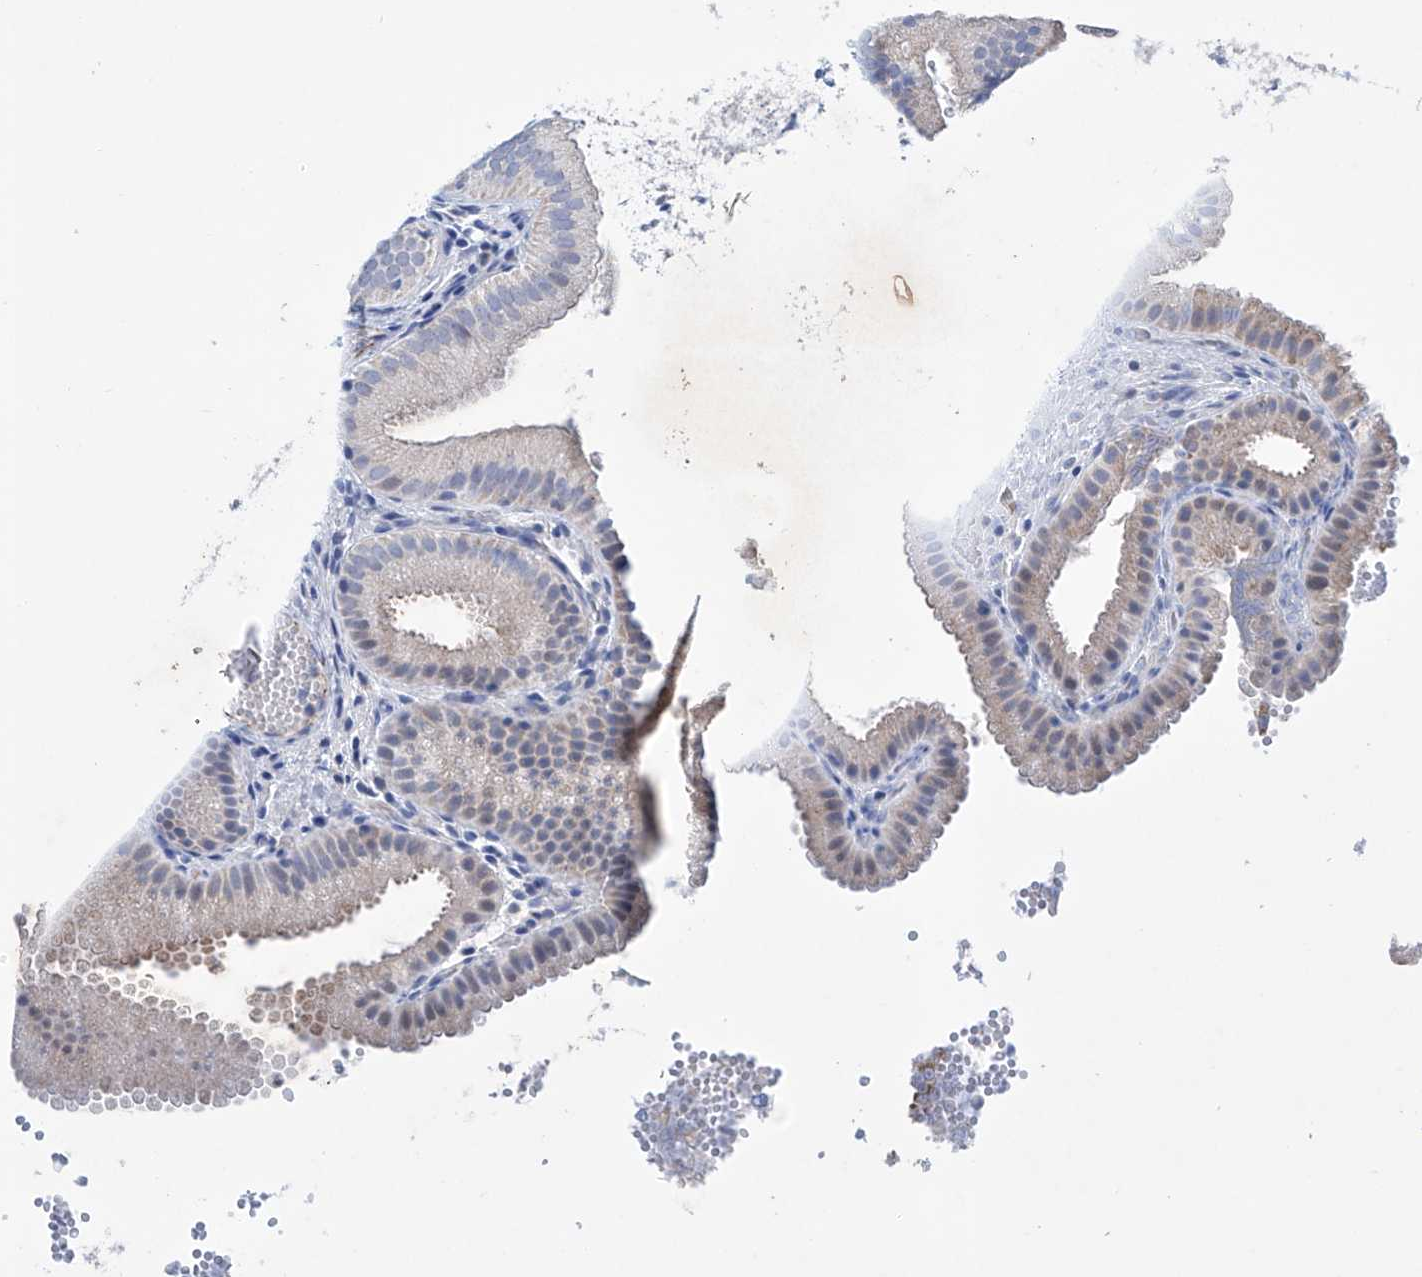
{"staining": {"intensity": "weak", "quantity": "<25%", "location": "cytoplasmic/membranous"}, "tissue": "gallbladder", "cell_type": "Glandular cells", "image_type": "normal", "snomed": [{"axis": "morphology", "description": "Normal tissue, NOS"}, {"axis": "topography", "description": "Gallbladder"}], "caption": "Immunohistochemical staining of normal human gallbladder displays no significant positivity in glandular cells.", "gene": "ETV7", "patient": {"sex": "female", "age": 30}}